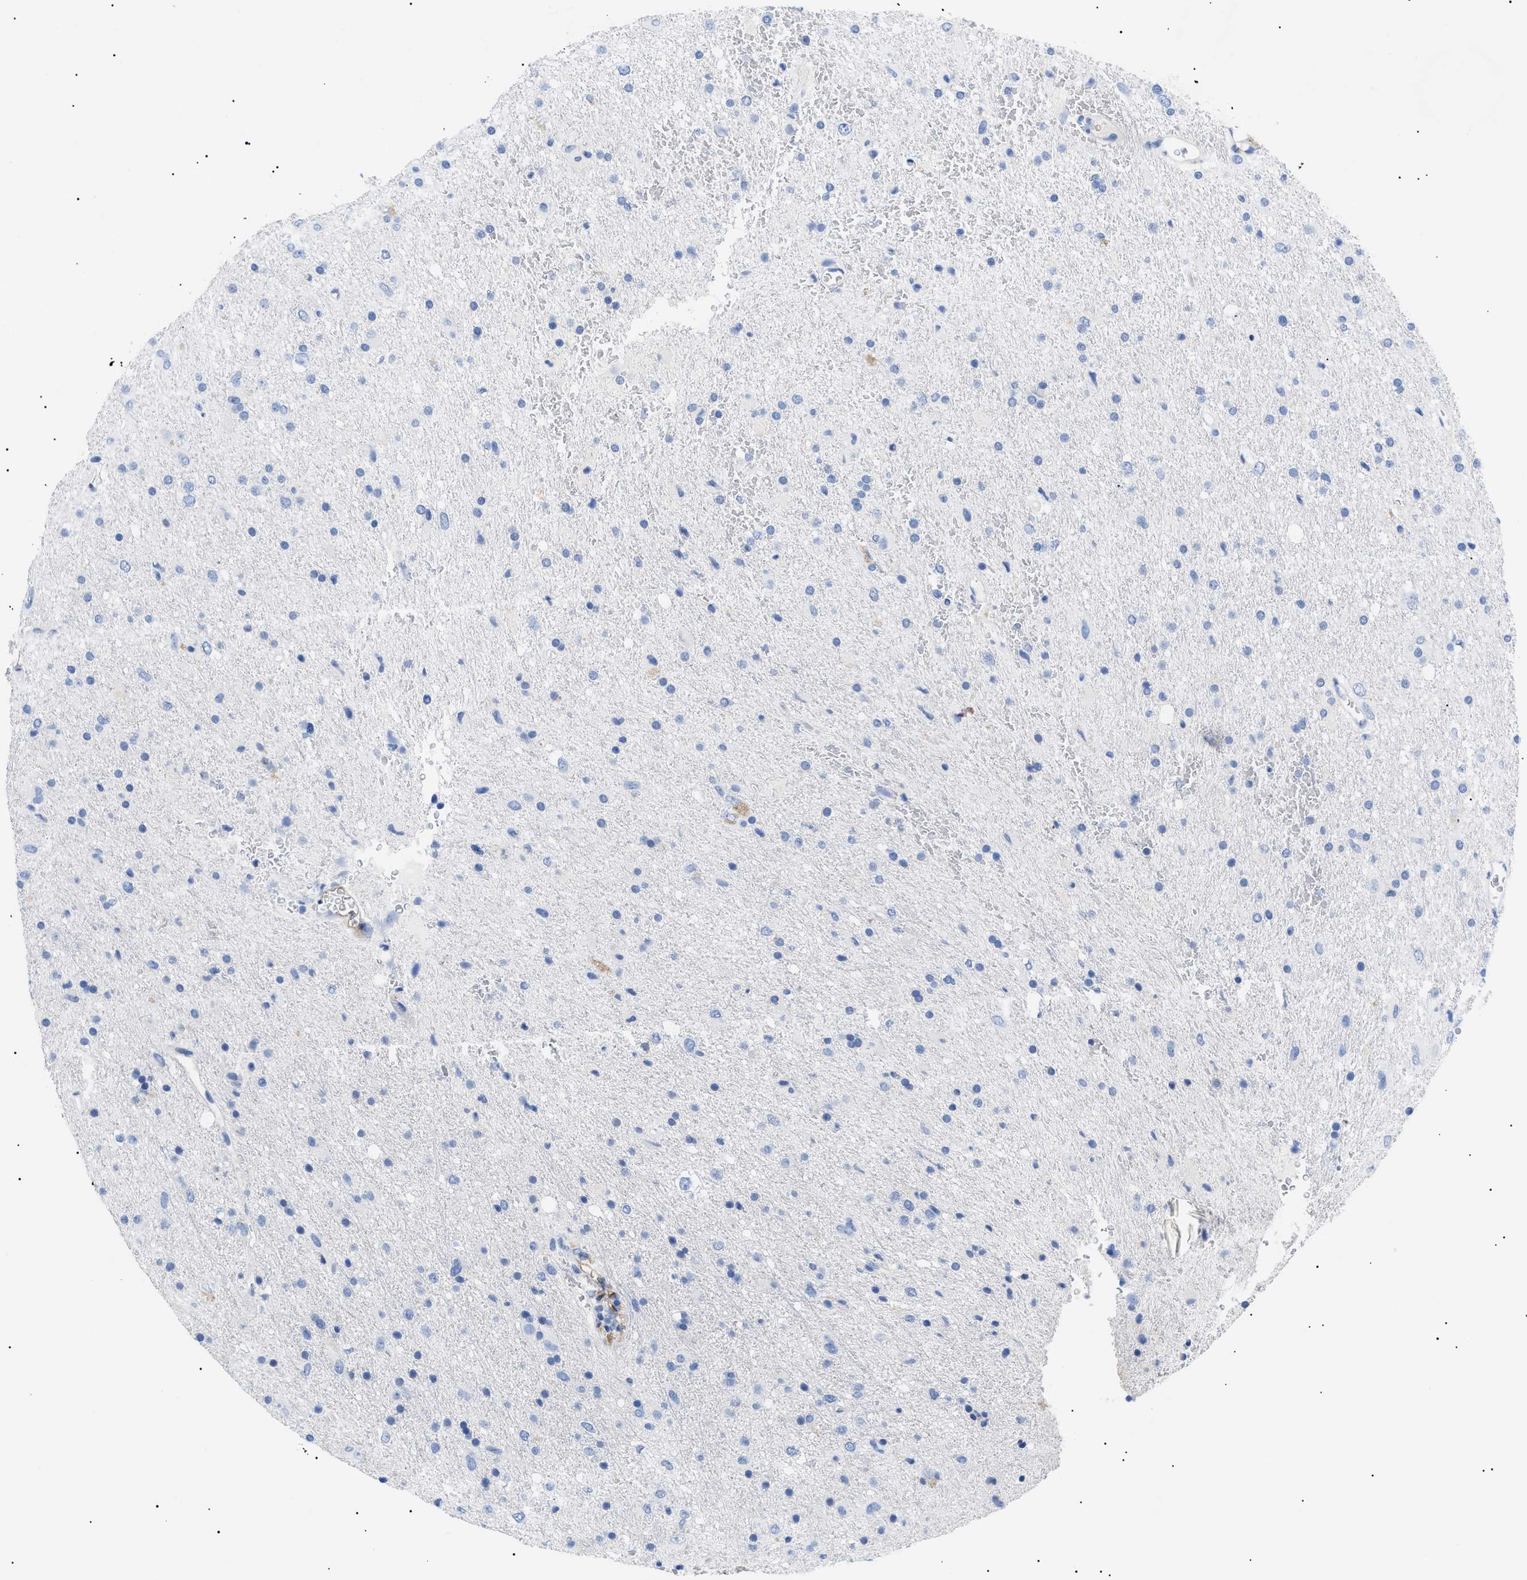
{"staining": {"intensity": "negative", "quantity": "none", "location": "none"}, "tissue": "glioma", "cell_type": "Tumor cells", "image_type": "cancer", "snomed": [{"axis": "morphology", "description": "Glioma, malignant, Low grade"}, {"axis": "topography", "description": "Brain"}], "caption": "Immunohistochemistry of human low-grade glioma (malignant) reveals no staining in tumor cells.", "gene": "ACKR1", "patient": {"sex": "male", "age": 77}}